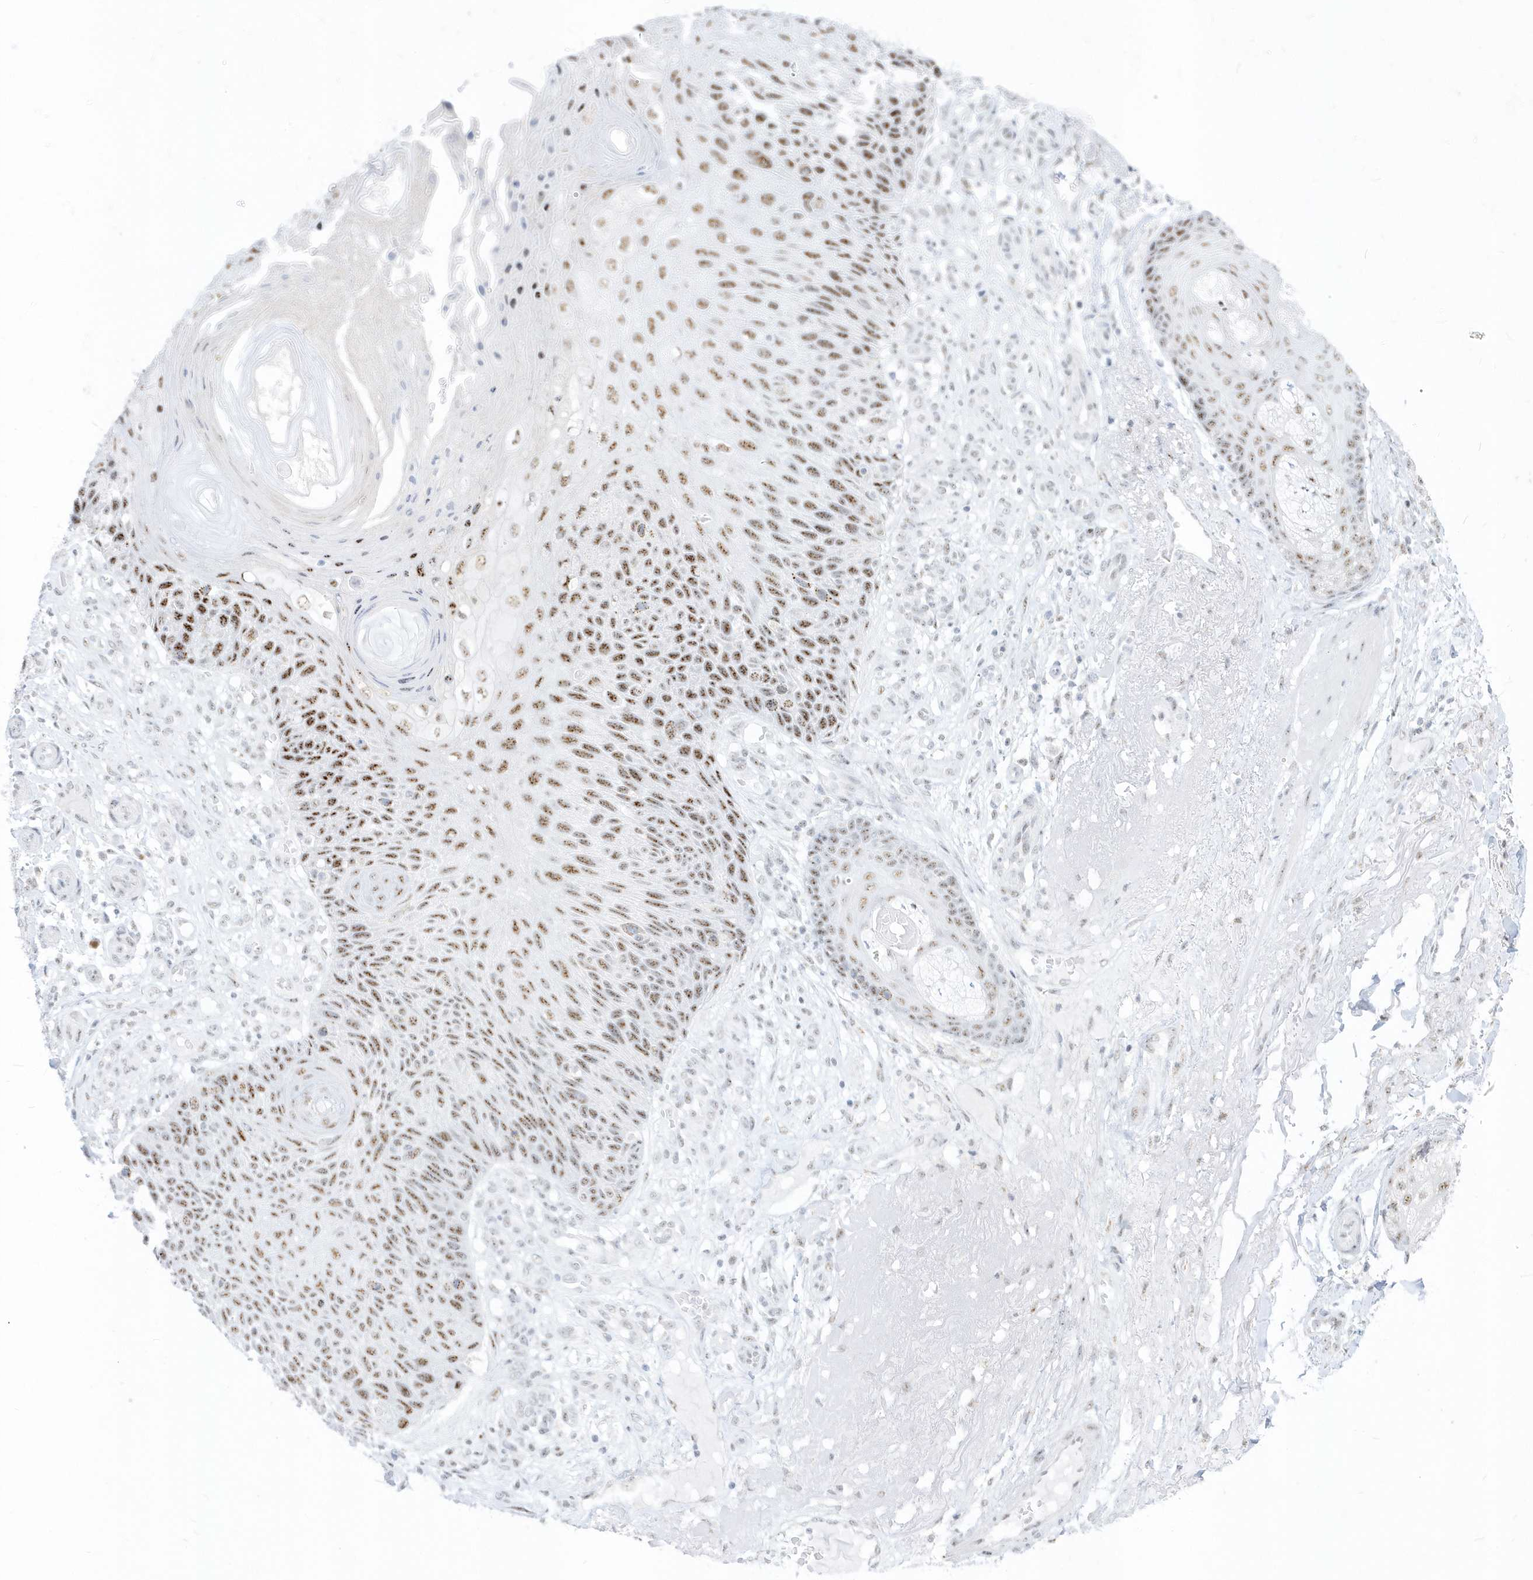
{"staining": {"intensity": "weak", "quantity": ">75%", "location": "nuclear"}, "tissue": "skin cancer", "cell_type": "Tumor cells", "image_type": "cancer", "snomed": [{"axis": "morphology", "description": "Squamous cell carcinoma, NOS"}, {"axis": "topography", "description": "Skin"}], "caption": "Protein staining by immunohistochemistry exhibits weak nuclear positivity in approximately >75% of tumor cells in squamous cell carcinoma (skin). The staining was performed using DAB (3,3'-diaminobenzidine), with brown indicating positive protein expression. Nuclei are stained blue with hematoxylin.", "gene": "PLEKHN1", "patient": {"sex": "female", "age": 88}}